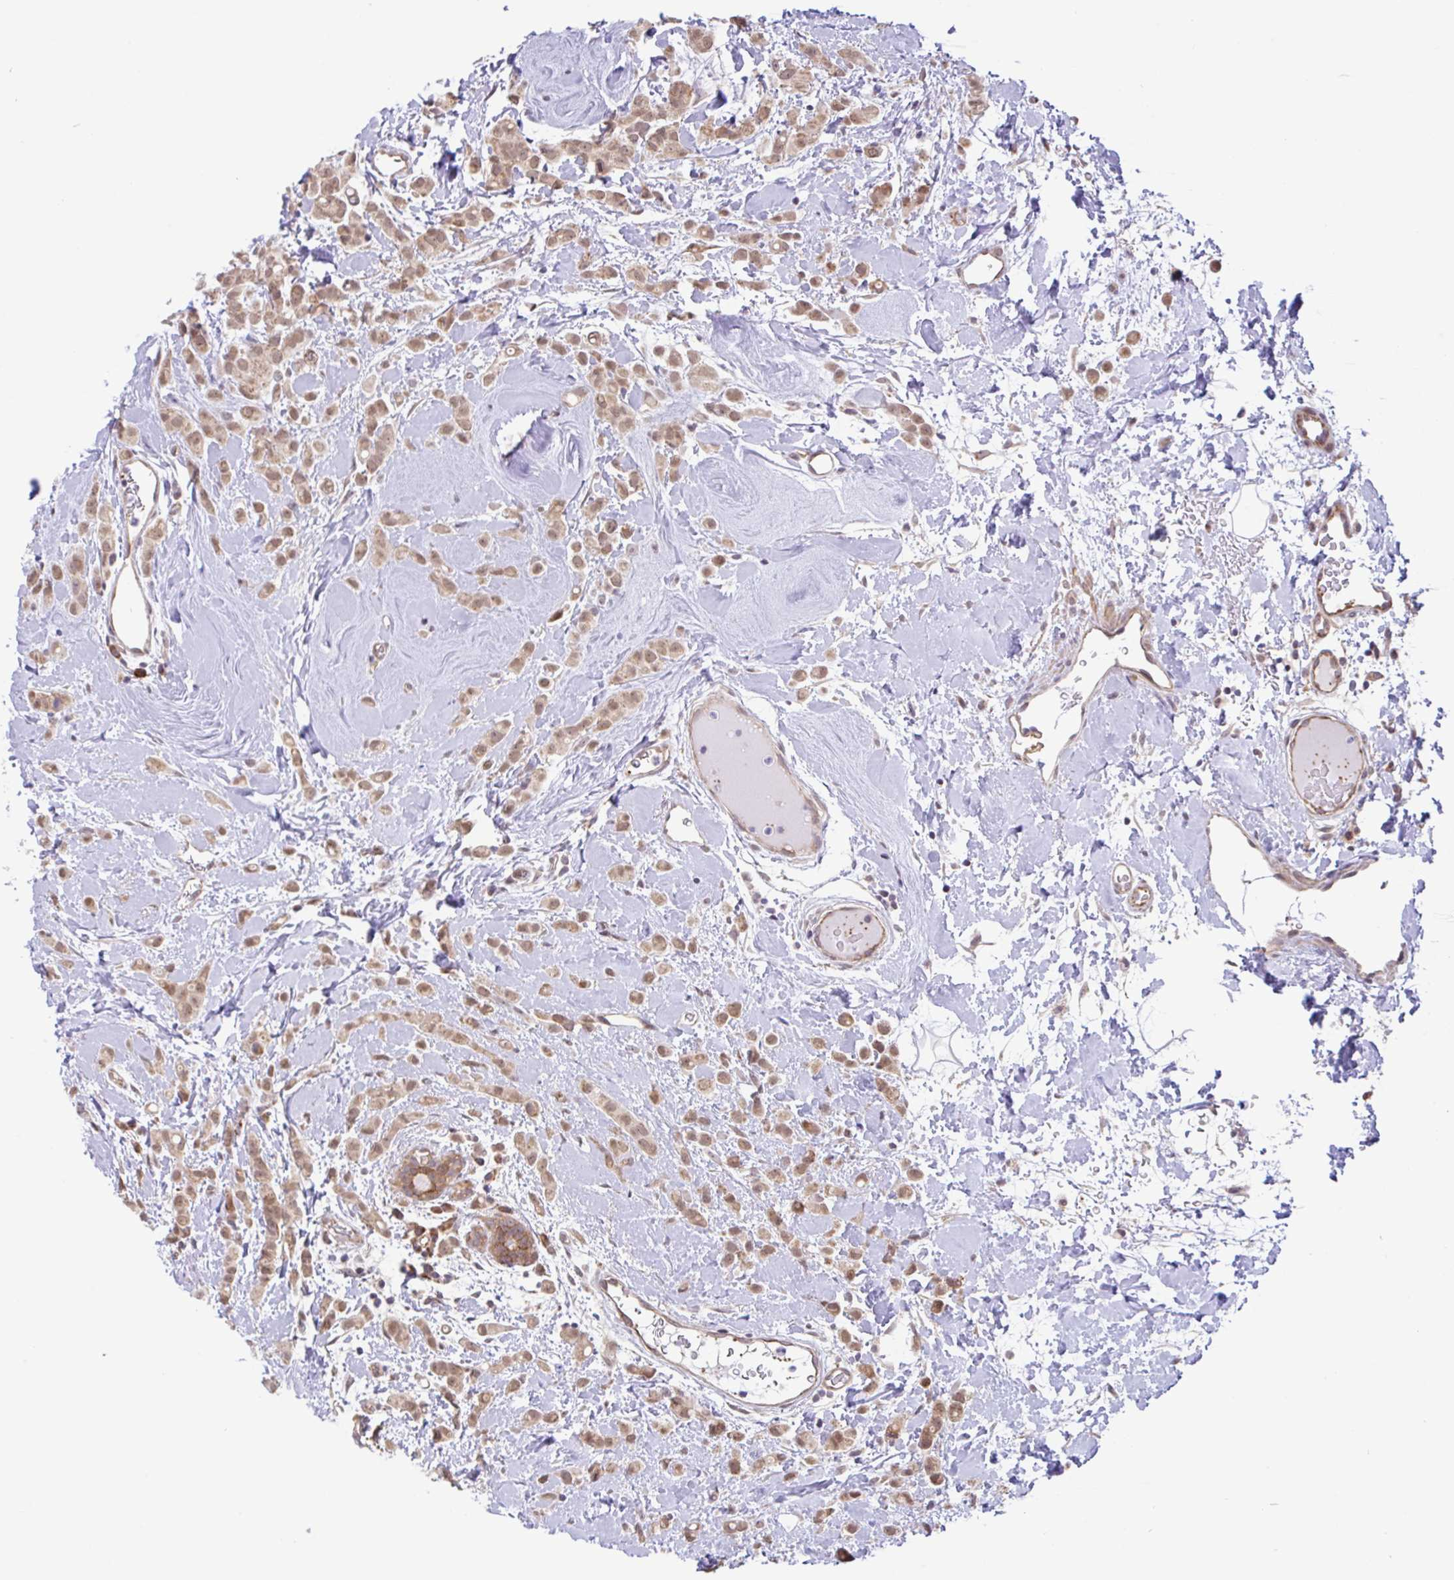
{"staining": {"intensity": "moderate", "quantity": ">75%", "location": "cytoplasmic/membranous,nuclear"}, "tissue": "breast cancer", "cell_type": "Tumor cells", "image_type": "cancer", "snomed": [{"axis": "morphology", "description": "Lobular carcinoma"}, {"axis": "topography", "description": "Breast"}], "caption": "Human breast lobular carcinoma stained for a protein (brown) shows moderate cytoplasmic/membranous and nuclear positive staining in approximately >75% of tumor cells.", "gene": "DLEU7", "patient": {"sex": "female", "age": 68}}